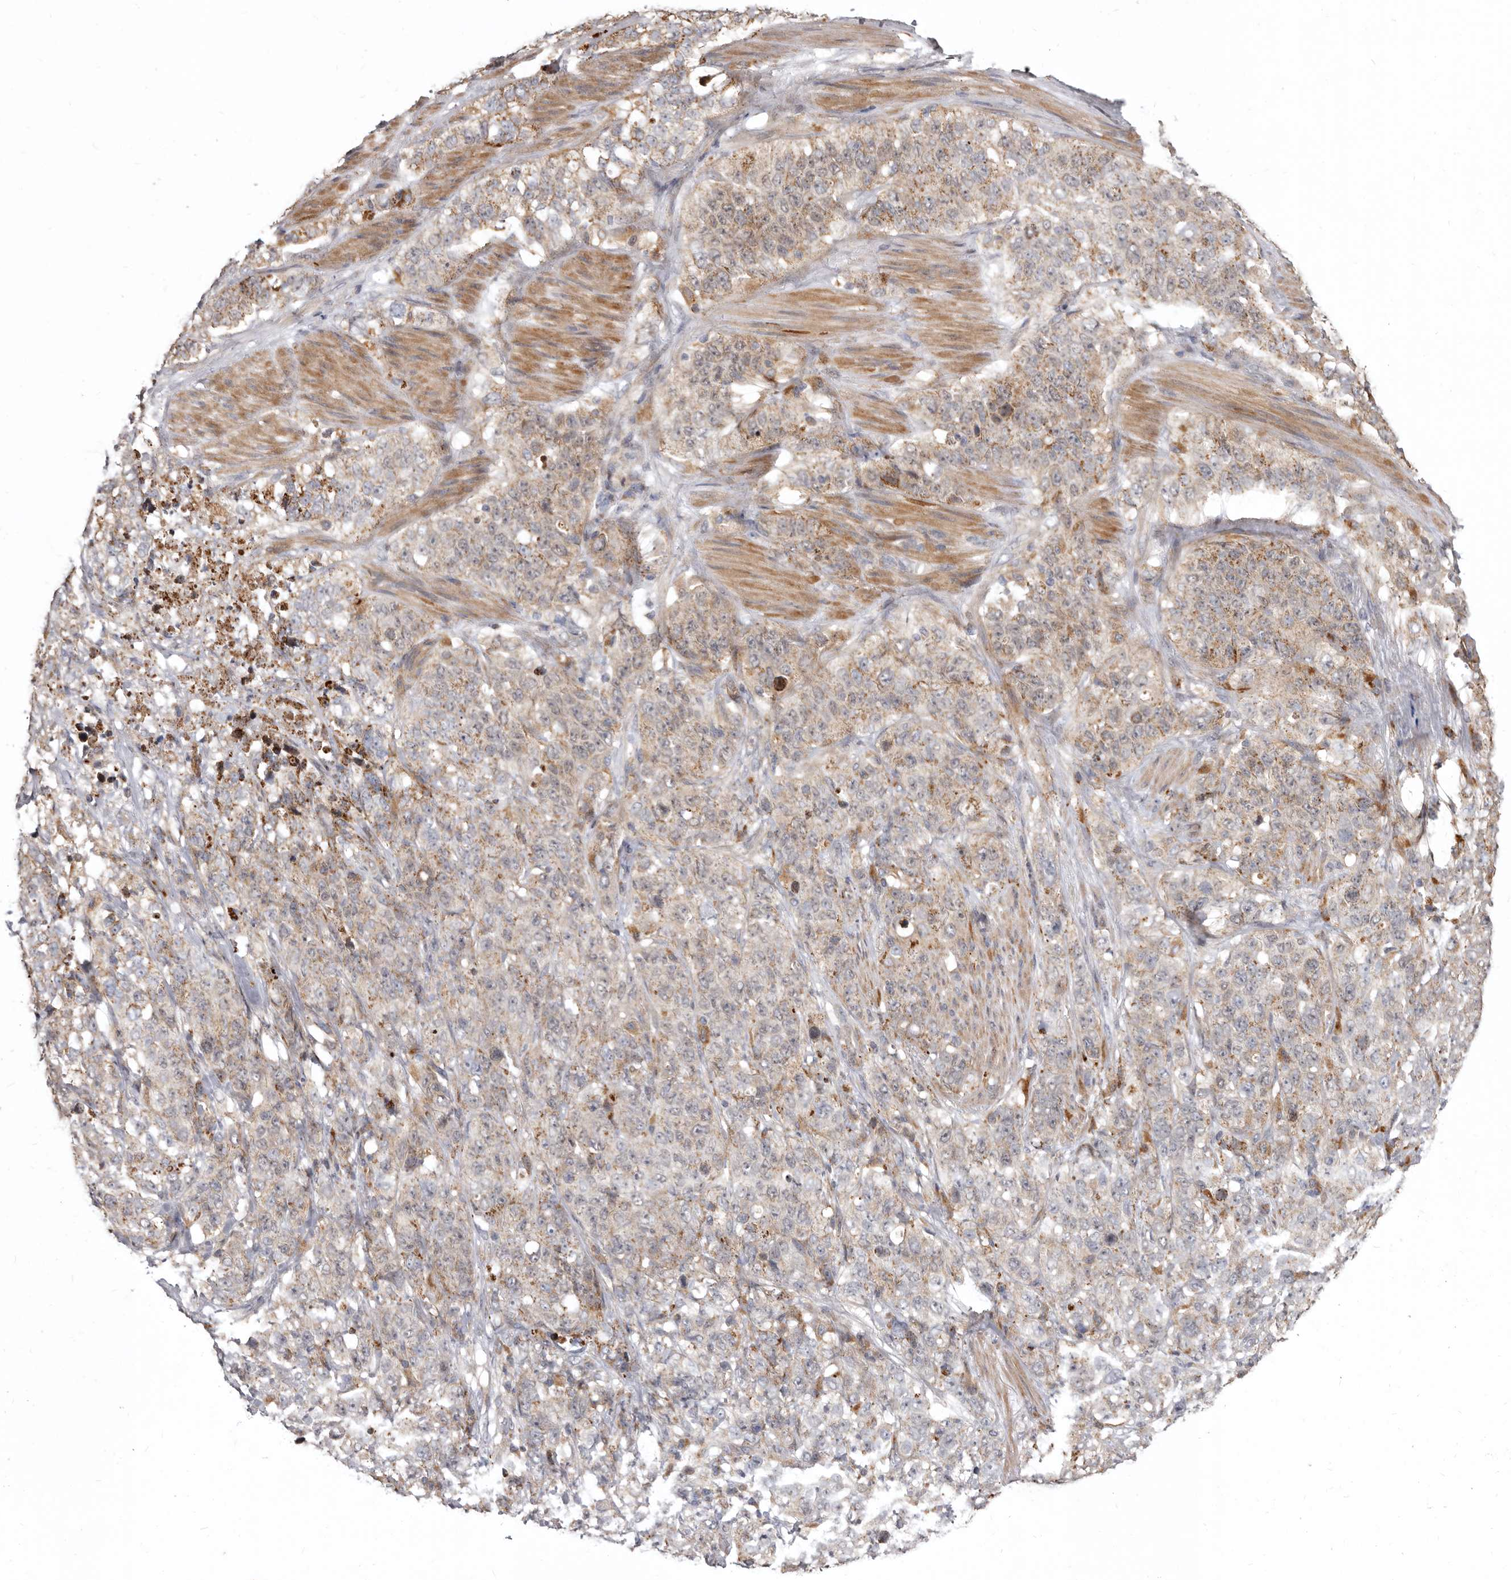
{"staining": {"intensity": "weak", "quantity": "25%-75%", "location": "cytoplasmic/membranous"}, "tissue": "stomach cancer", "cell_type": "Tumor cells", "image_type": "cancer", "snomed": [{"axis": "morphology", "description": "Adenocarcinoma, NOS"}, {"axis": "topography", "description": "Stomach"}], "caption": "There is low levels of weak cytoplasmic/membranous positivity in tumor cells of stomach adenocarcinoma, as demonstrated by immunohistochemical staining (brown color).", "gene": "SMC4", "patient": {"sex": "male", "age": 48}}